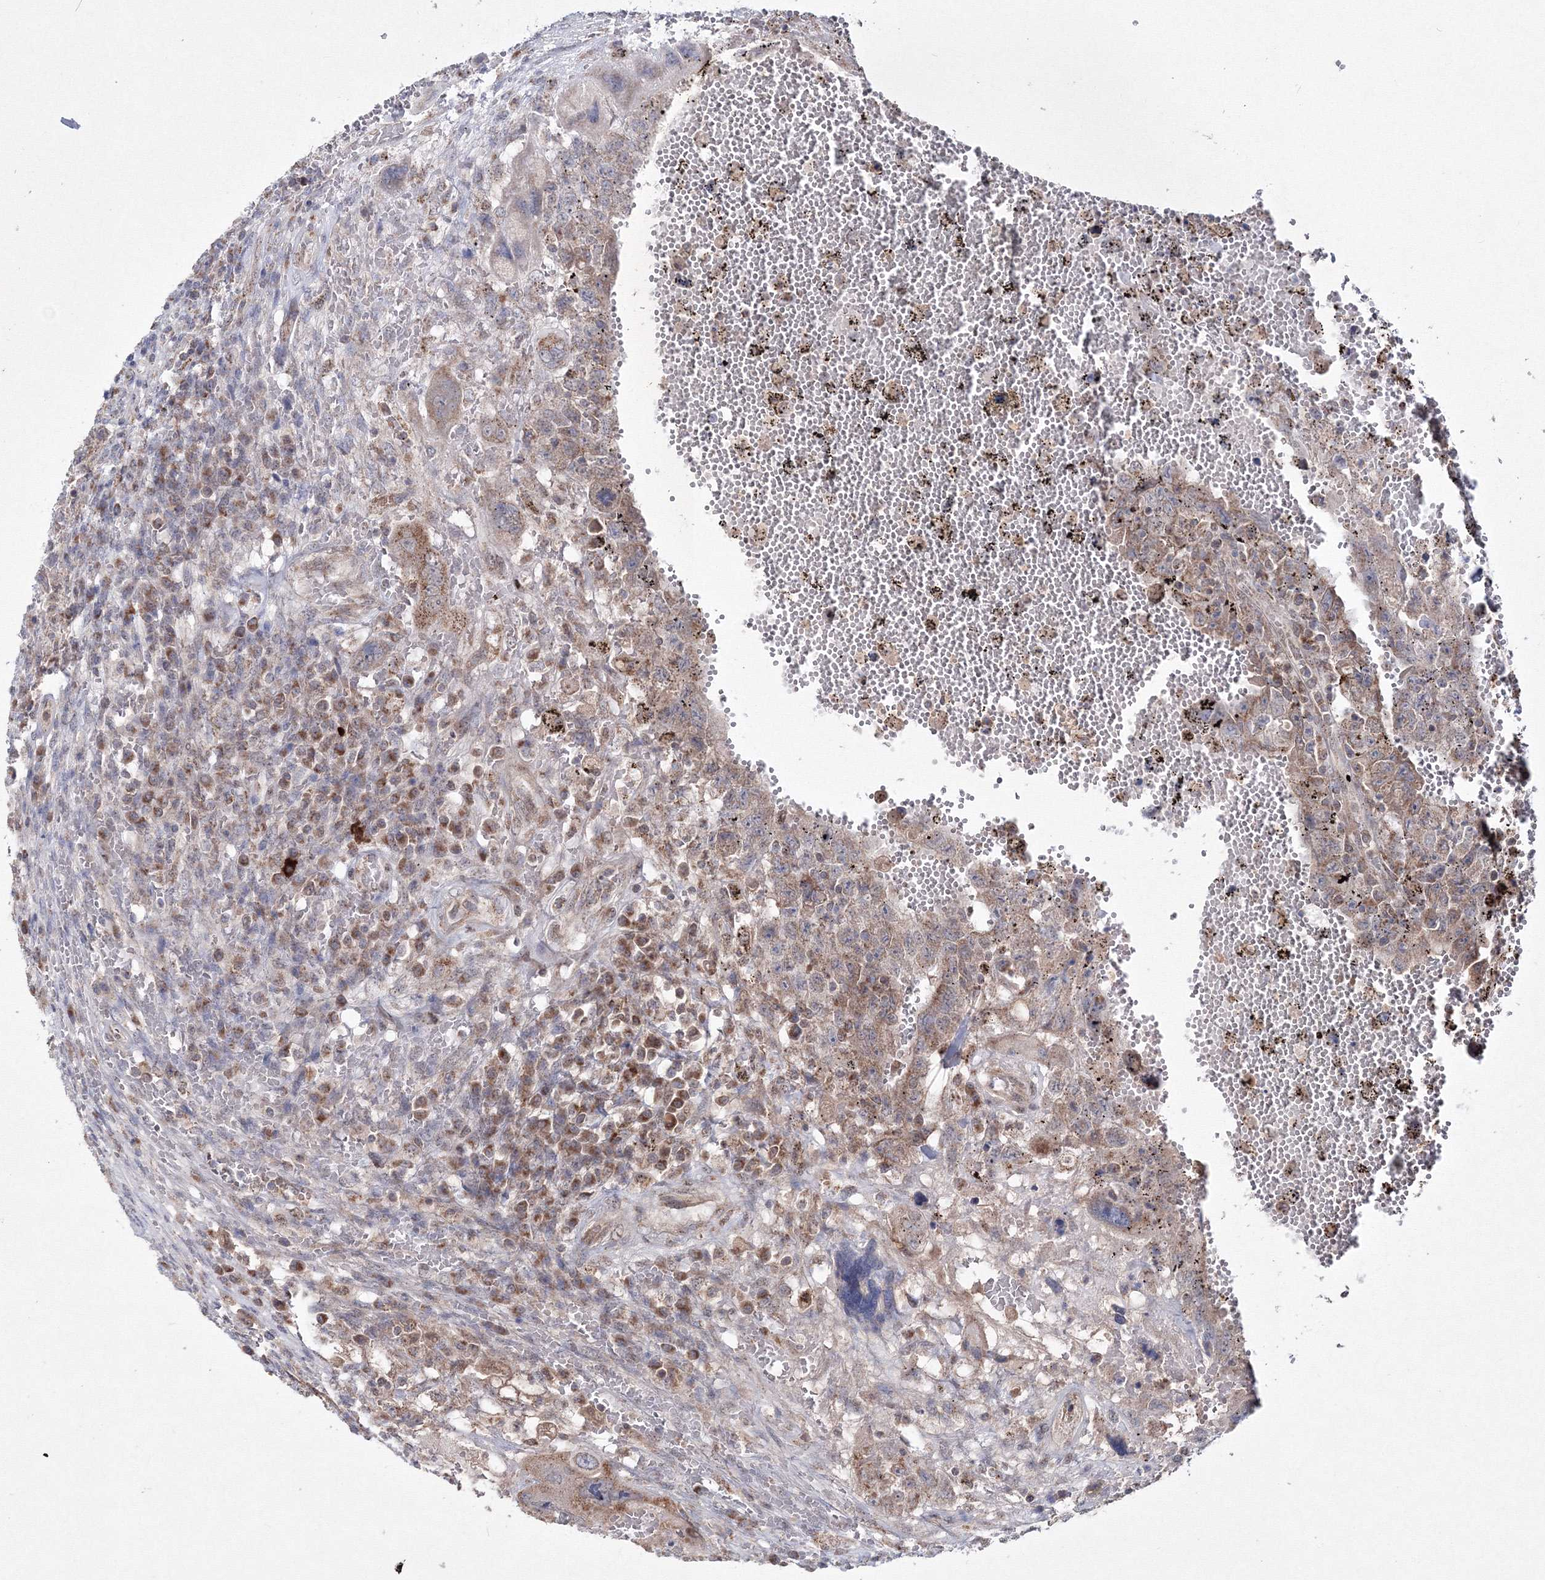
{"staining": {"intensity": "weak", "quantity": ">75%", "location": "cytoplasmic/membranous"}, "tissue": "testis cancer", "cell_type": "Tumor cells", "image_type": "cancer", "snomed": [{"axis": "morphology", "description": "Carcinoma, Embryonal, NOS"}, {"axis": "topography", "description": "Testis"}], "caption": "High-magnification brightfield microscopy of testis embryonal carcinoma stained with DAB (3,3'-diaminobenzidine) (brown) and counterstained with hematoxylin (blue). tumor cells exhibit weak cytoplasmic/membranous expression is present in about>75% of cells. (DAB IHC with brightfield microscopy, high magnification).", "gene": "PEX13", "patient": {"sex": "male", "age": 26}}